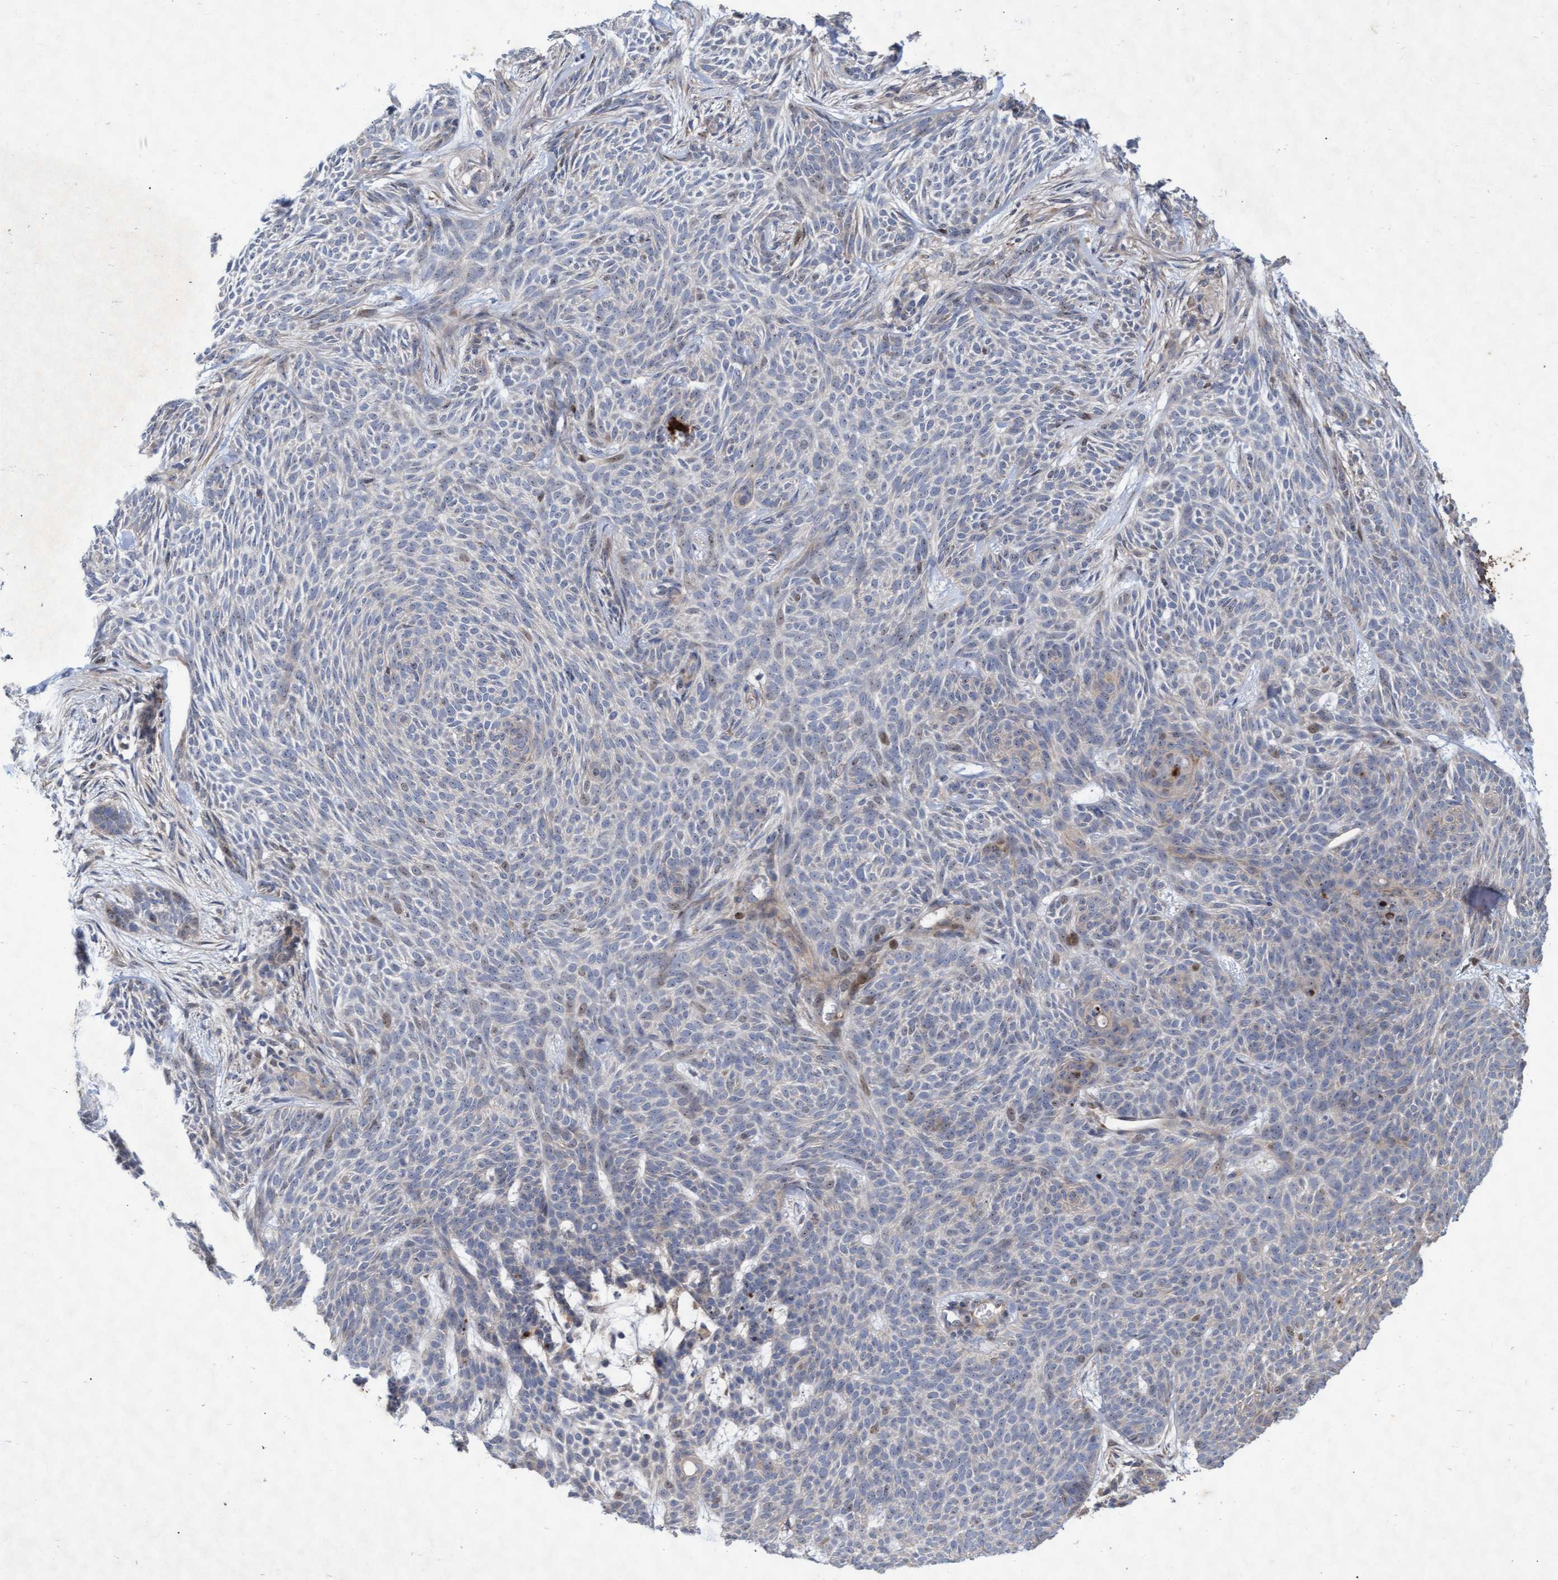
{"staining": {"intensity": "weak", "quantity": "<25%", "location": "nuclear"}, "tissue": "skin cancer", "cell_type": "Tumor cells", "image_type": "cancer", "snomed": [{"axis": "morphology", "description": "Basal cell carcinoma"}, {"axis": "topography", "description": "Skin"}], "caption": "This photomicrograph is of basal cell carcinoma (skin) stained with immunohistochemistry to label a protein in brown with the nuclei are counter-stained blue. There is no staining in tumor cells.", "gene": "ABCF2", "patient": {"sex": "female", "age": 59}}